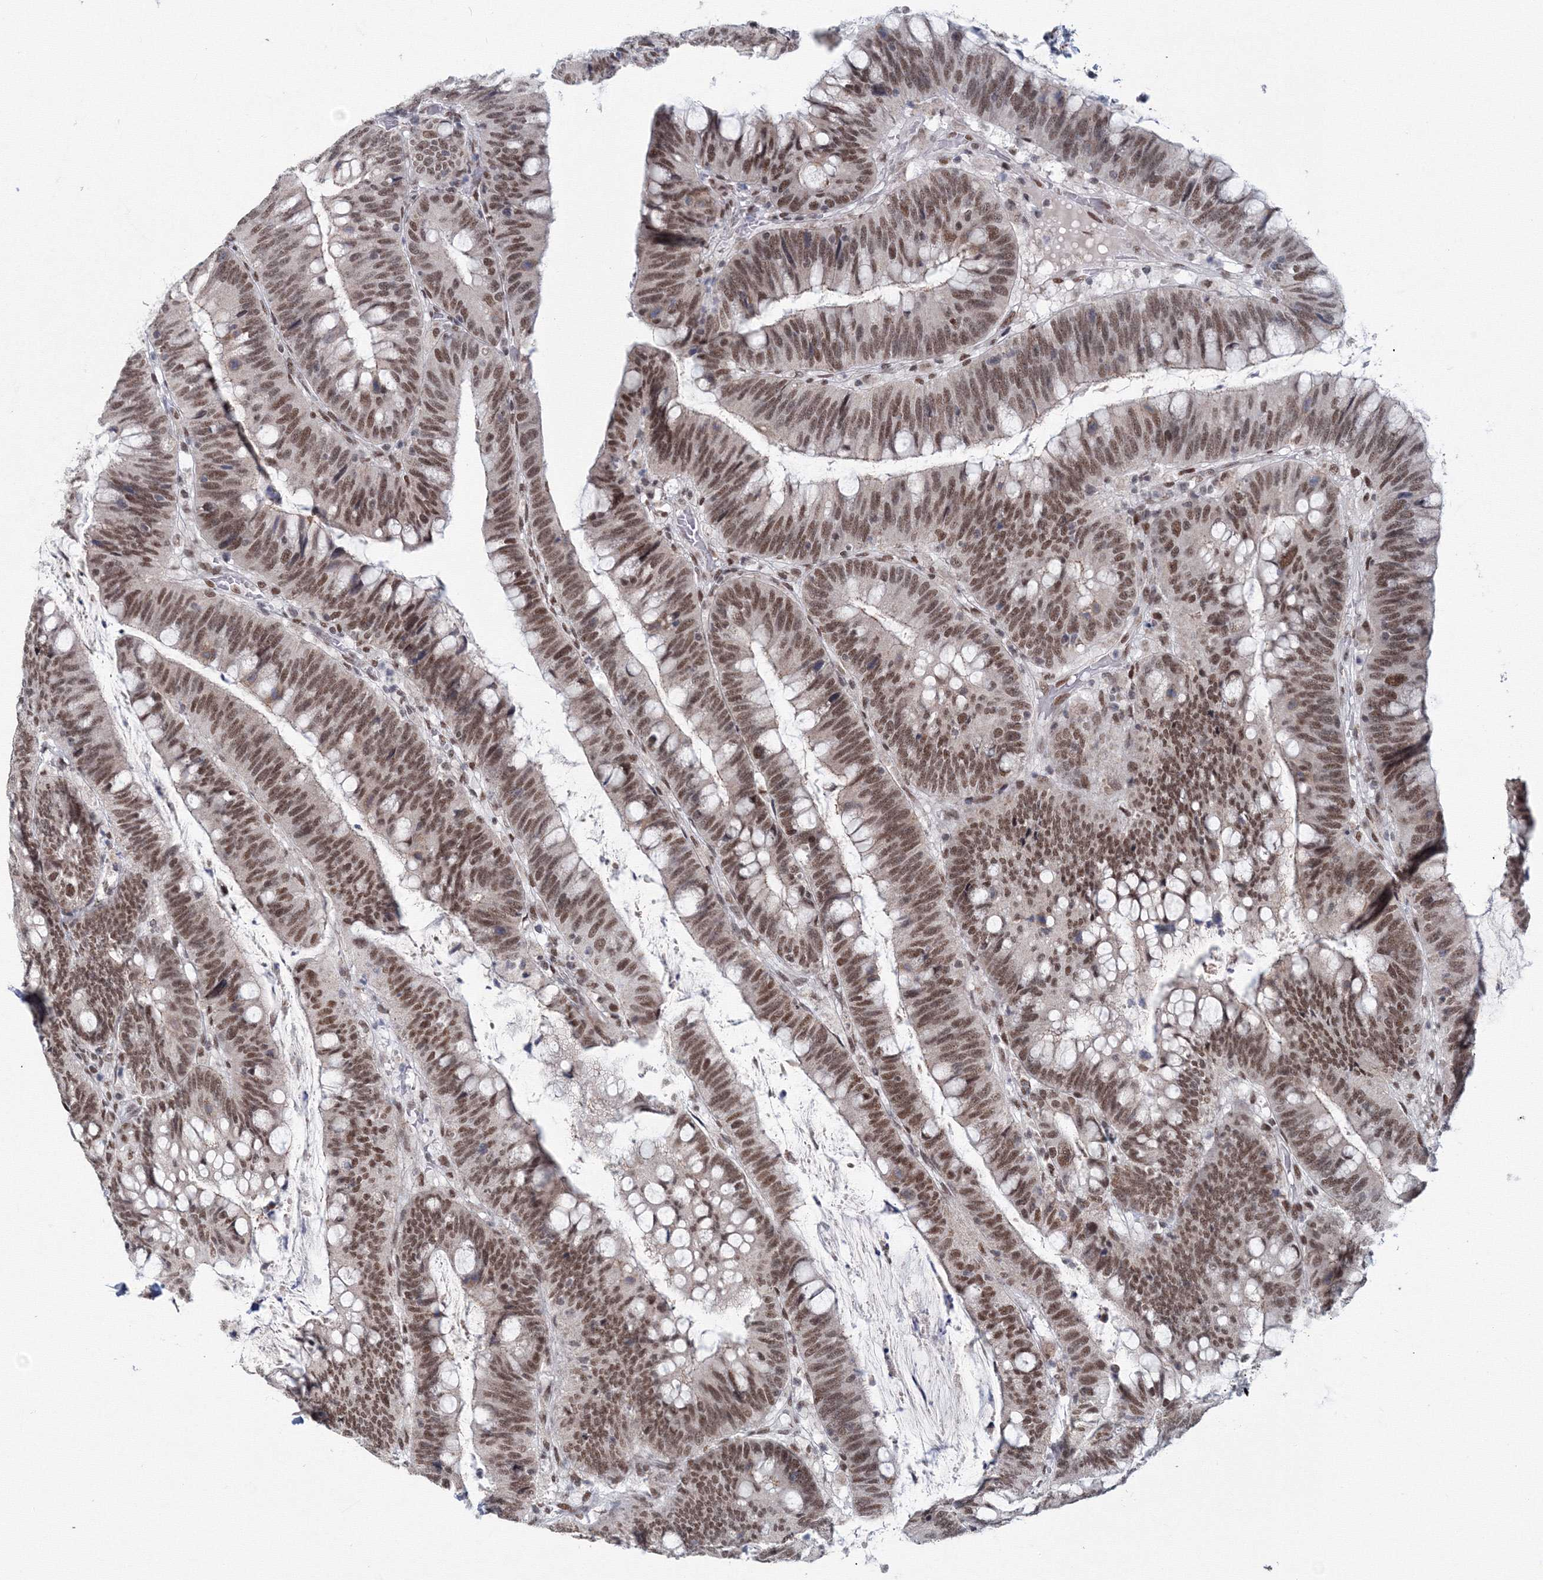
{"staining": {"intensity": "moderate", "quantity": ">75%", "location": "nuclear"}, "tissue": "colorectal cancer", "cell_type": "Tumor cells", "image_type": "cancer", "snomed": [{"axis": "morphology", "description": "Adenocarcinoma, NOS"}, {"axis": "topography", "description": "Colon"}], "caption": "Colorectal cancer was stained to show a protein in brown. There is medium levels of moderate nuclear staining in about >75% of tumor cells.", "gene": "SF3B6", "patient": {"sex": "female", "age": 66}}